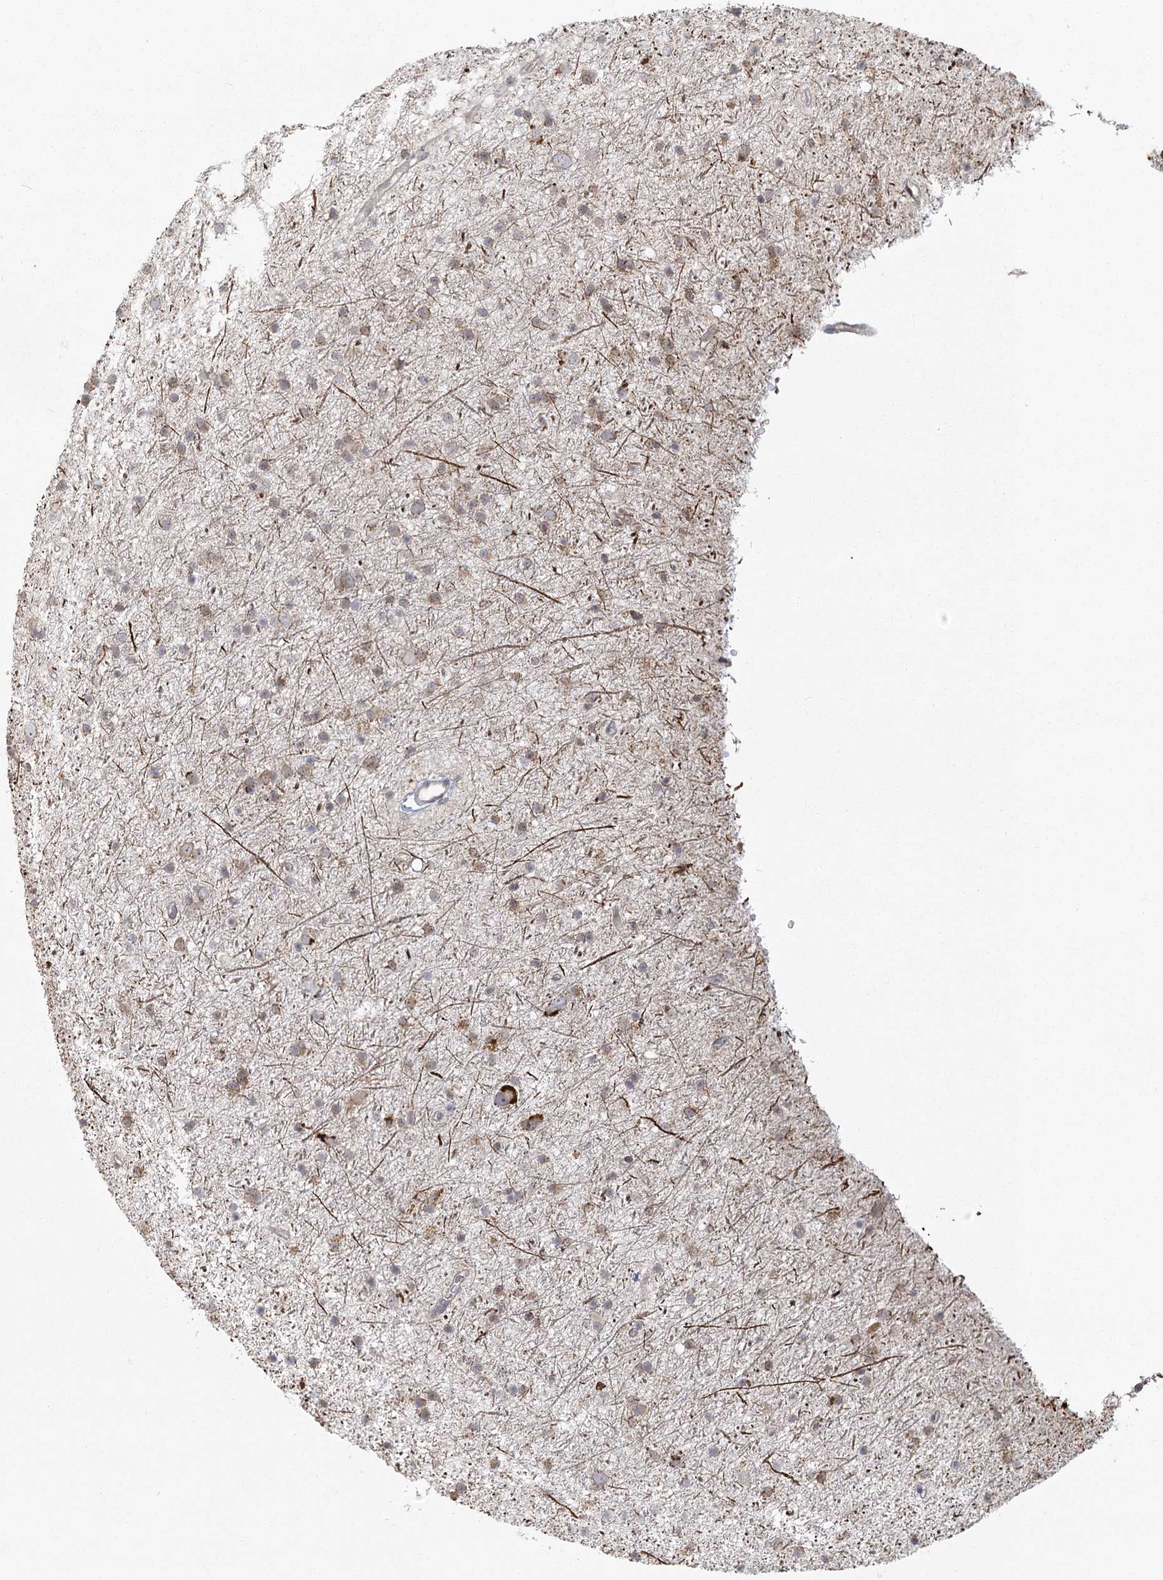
{"staining": {"intensity": "moderate", "quantity": "<25%", "location": "cytoplasmic/membranous"}, "tissue": "glioma", "cell_type": "Tumor cells", "image_type": "cancer", "snomed": [{"axis": "morphology", "description": "Glioma, malignant, Low grade"}, {"axis": "topography", "description": "Cerebral cortex"}], "caption": "A low amount of moderate cytoplasmic/membranous positivity is identified in about <25% of tumor cells in malignant low-grade glioma tissue.", "gene": "LACTB", "patient": {"sex": "female", "age": 39}}